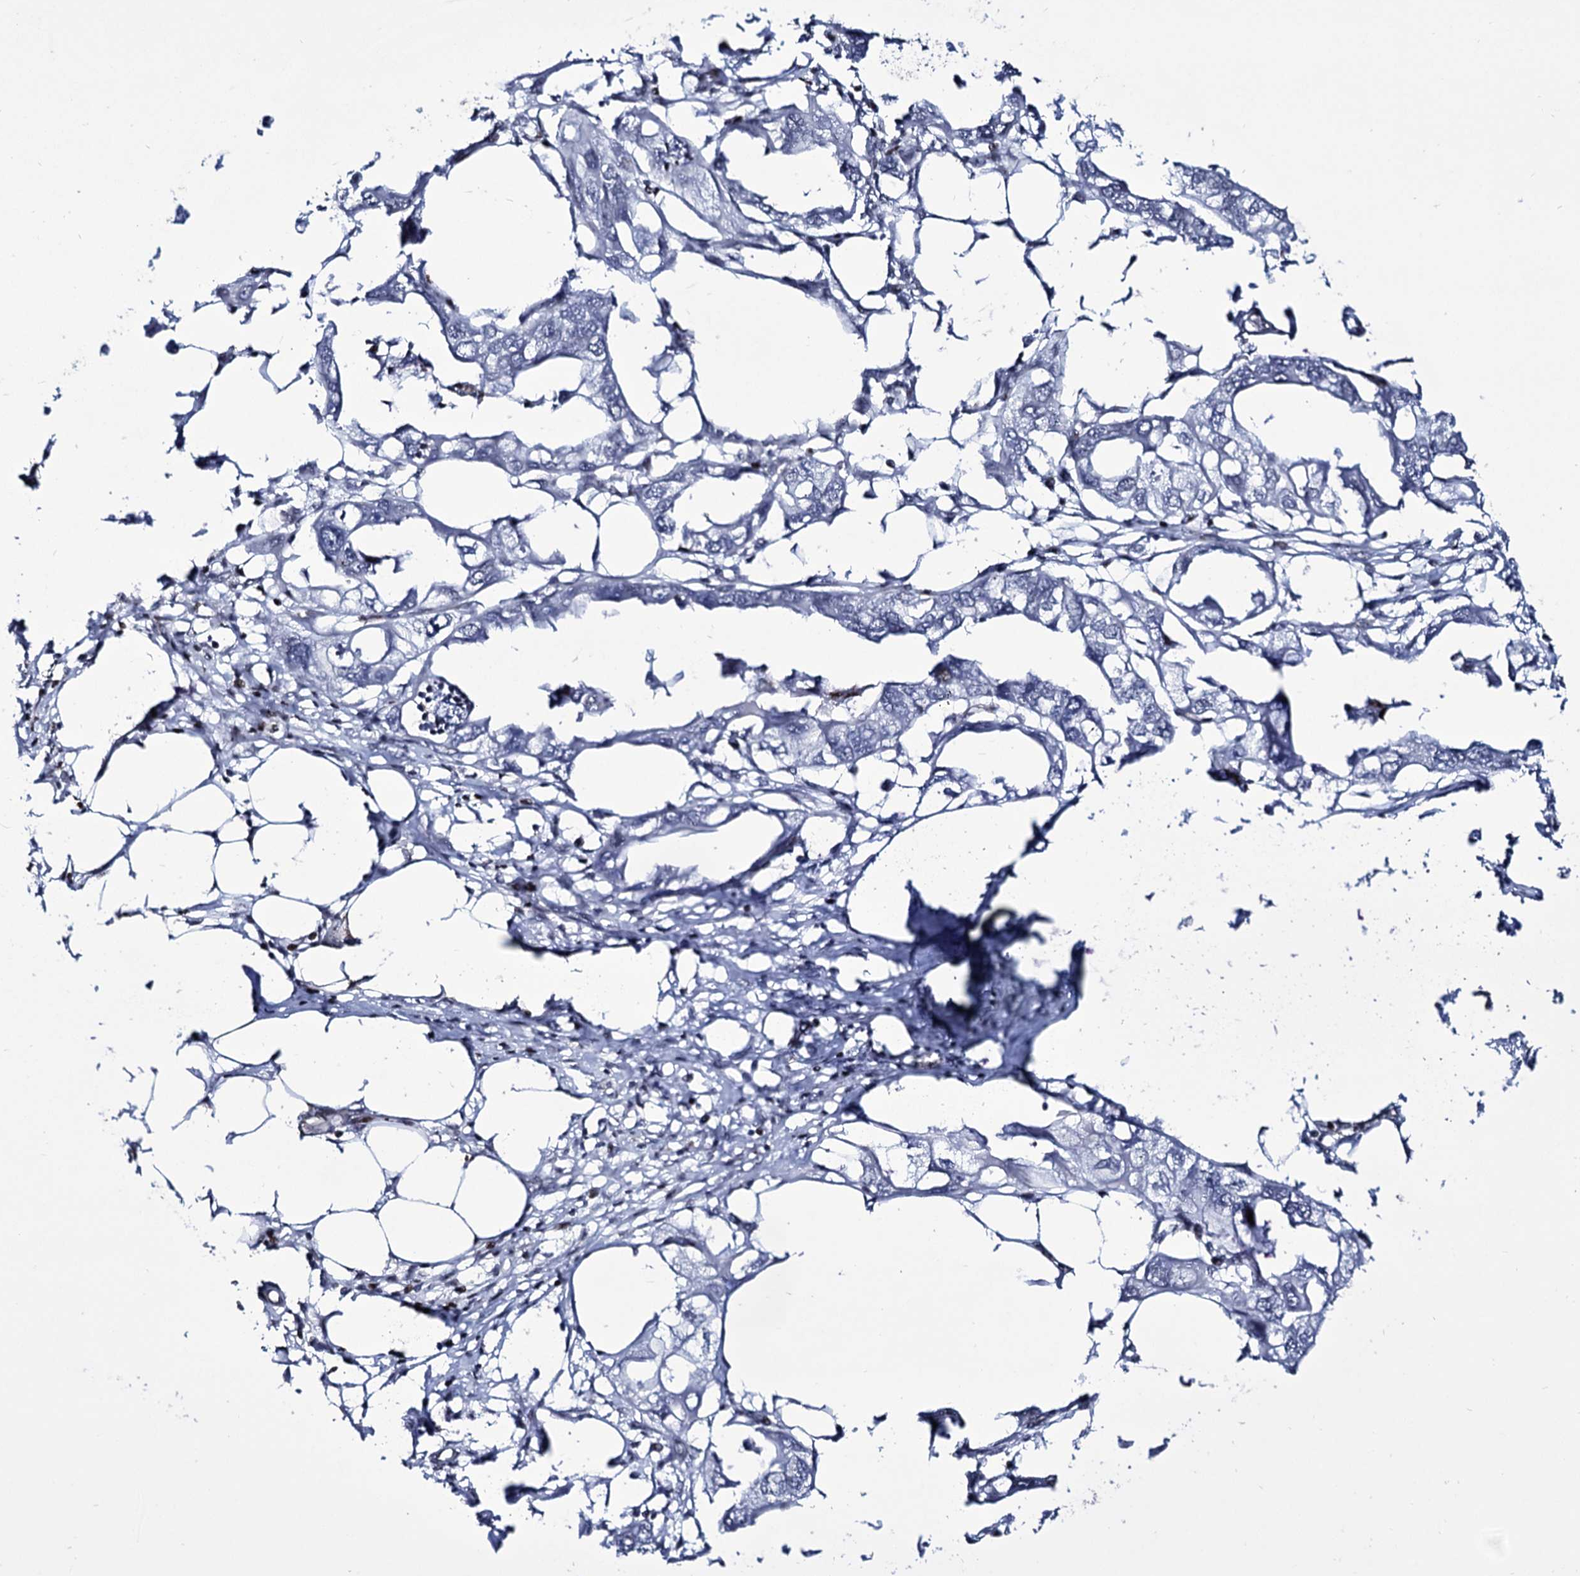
{"staining": {"intensity": "negative", "quantity": "none", "location": "none"}, "tissue": "endometrial cancer", "cell_type": "Tumor cells", "image_type": "cancer", "snomed": [{"axis": "morphology", "description": "Adenocarcinoma, NOS"}, {"axis": "morphology", "description": "Adenocarcinoma, metastatic, NOS"}, {"axis": "topography", "description": "Adipose tissue"}, {"axis": "topography", "description": "Endometrium"}], "caption": "Immunohistochemical staining of human metastatic adenocarcinoma (endometrial) displays no significant positivity in tumor cells. Nuclei are stained in blue.", "gene": "ZC3H12C", "patient": {"sex": "female", "age": 67}}